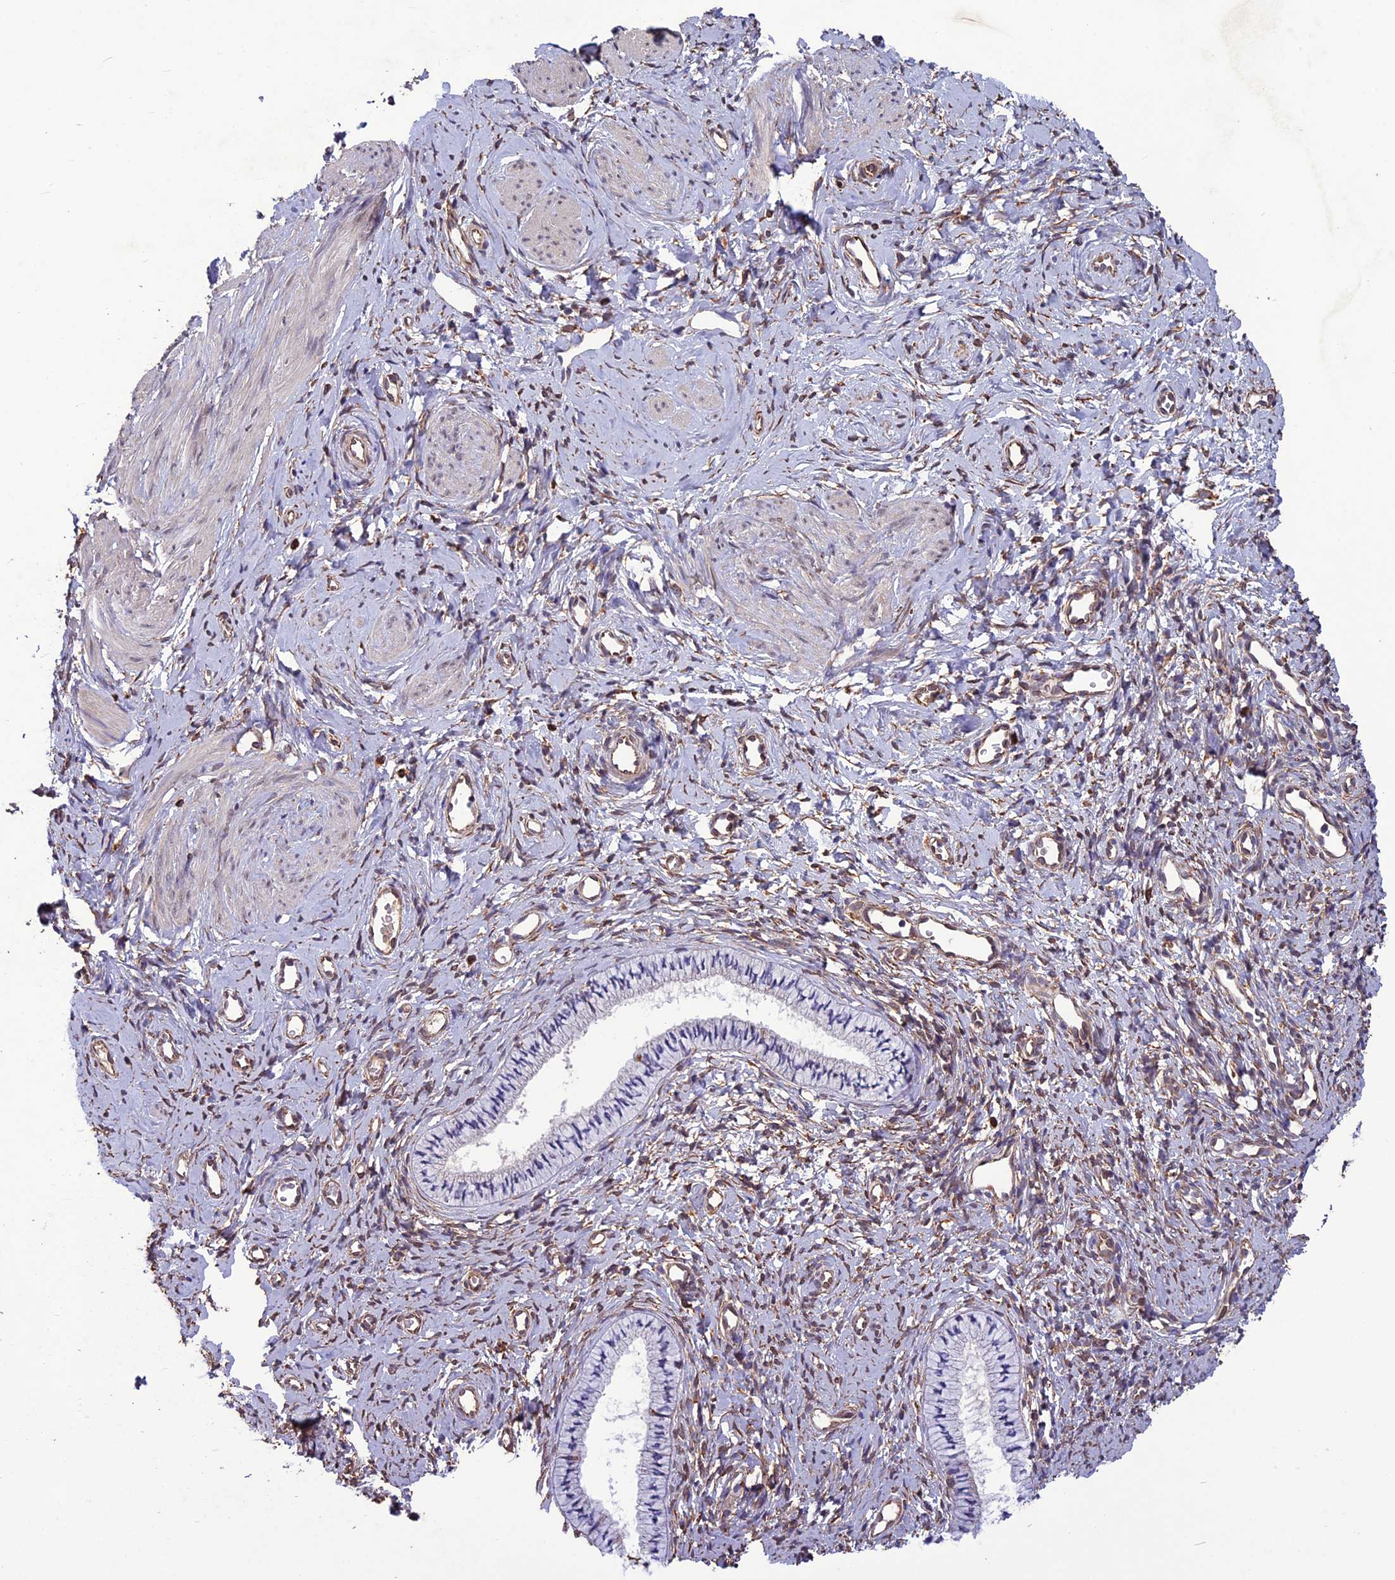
{"staining": {"intensity": "negative", "quantity": "none", "location": "none"}, "tissue": "cervix", "cell_type": "Glandular cells", "image_type": "normal", "snomed": [{"axis": "morphology", "description": "Normal tissue, NOS"}, {"axis": "topography", "description": "Cervix"}], "caption": "Immunohistochemical staining of normal cervix shows no significant staining in glandular cells.", "gene": "C3orf70", "patient": {"sex": "female", "age": 57}}